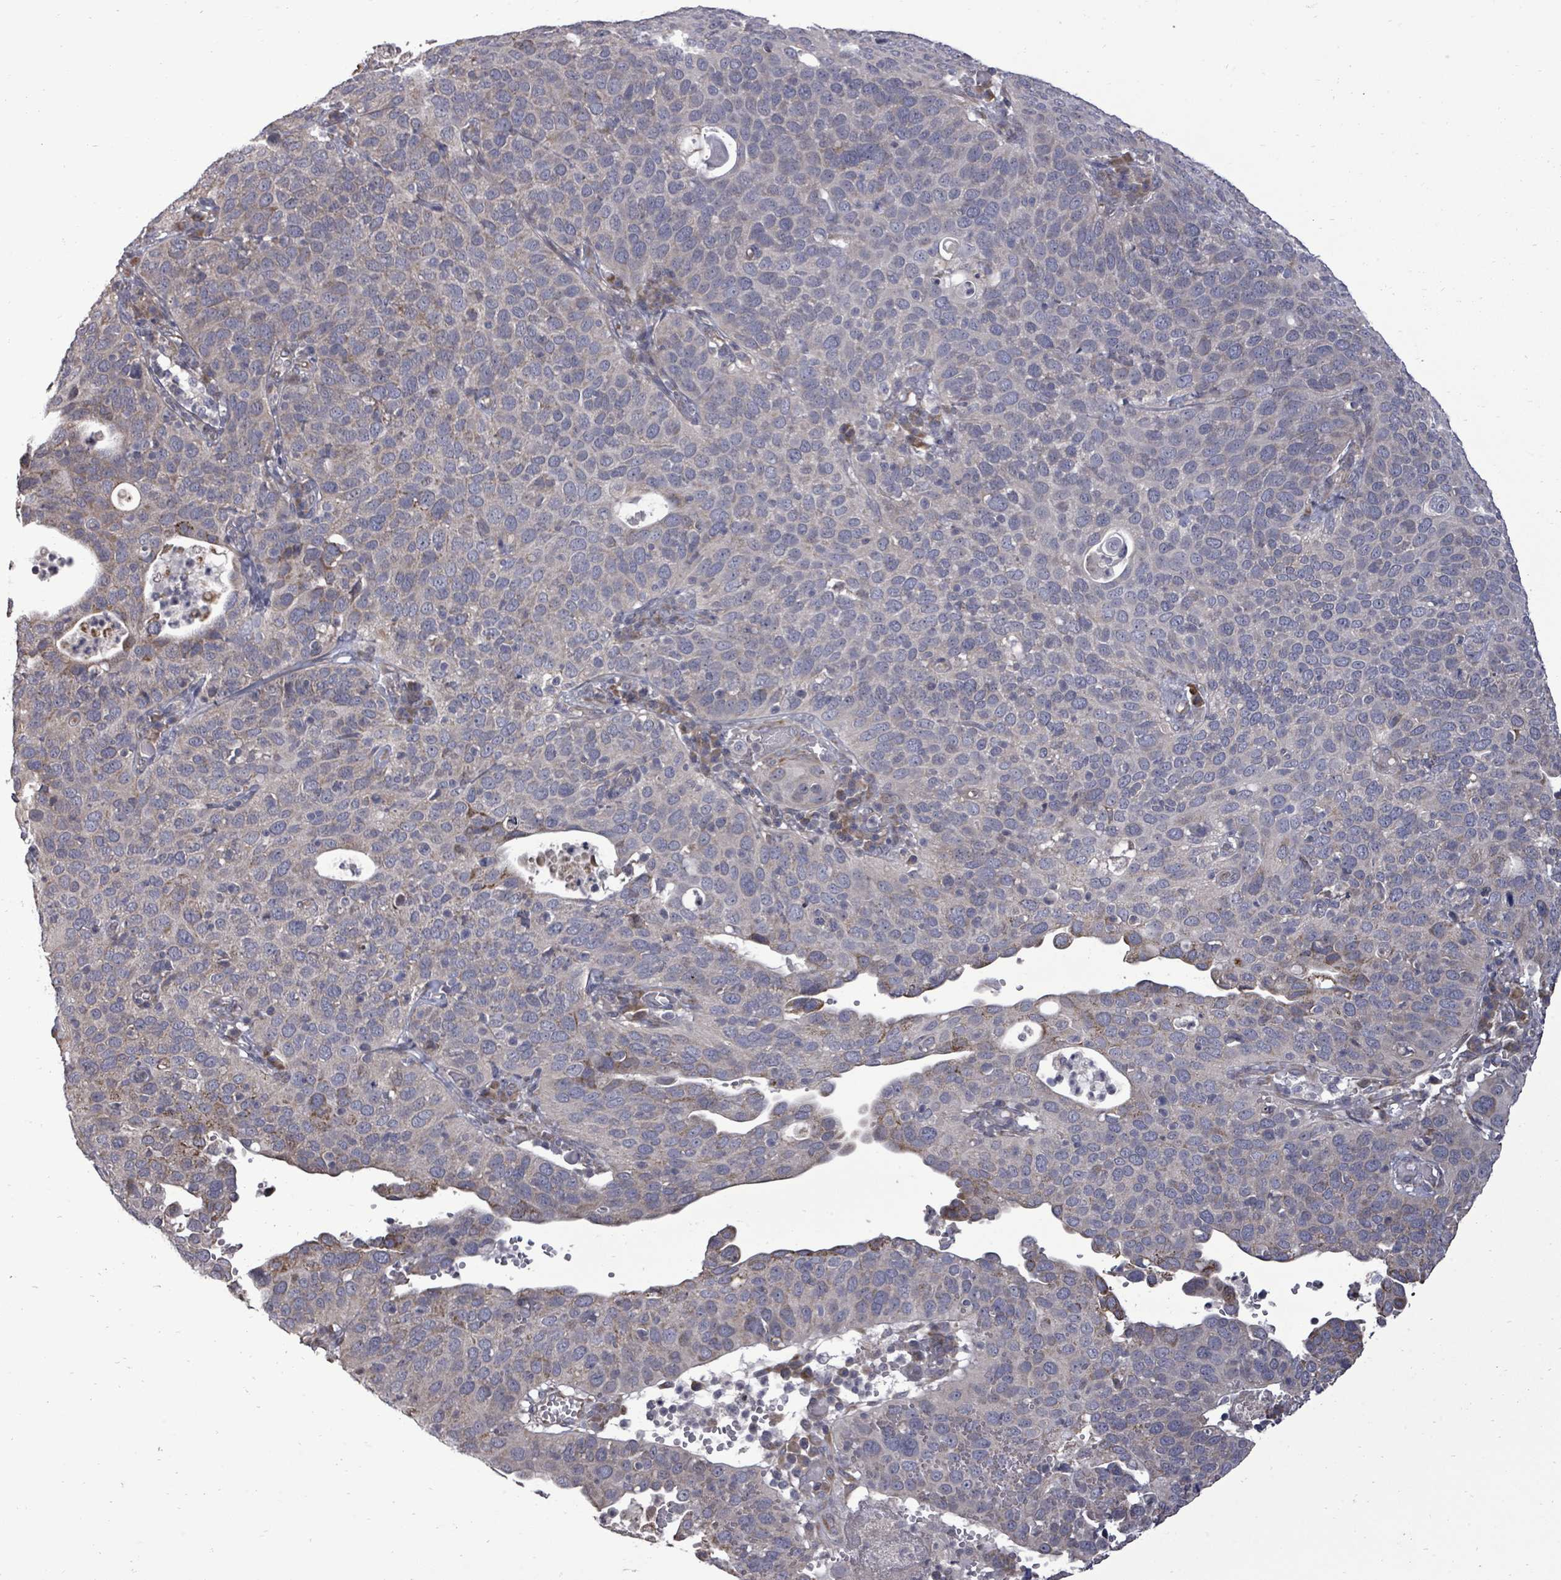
{"staining": {"intensity": "weak", "quantity": "<25%", "location": "cytoplasmic/membranous"}, "tissue": "cervical cancer", "cell_type": "Tumor cells", "image_type": "cancer", "snomed": [{"axis": "morphology", "description": "Squamous cell carcinoma, NOS"}, {"axis": "topography", "description": "Cervix"}], "caption": "Immunohistochemistry (IHC) micrograph of human cervical squamous cell carcinoma stained for a protein (brown), which reveals no positivity in tumor cells.", "gene": "POMGNT2", "patient": {"sex": "female", "age": 36}}